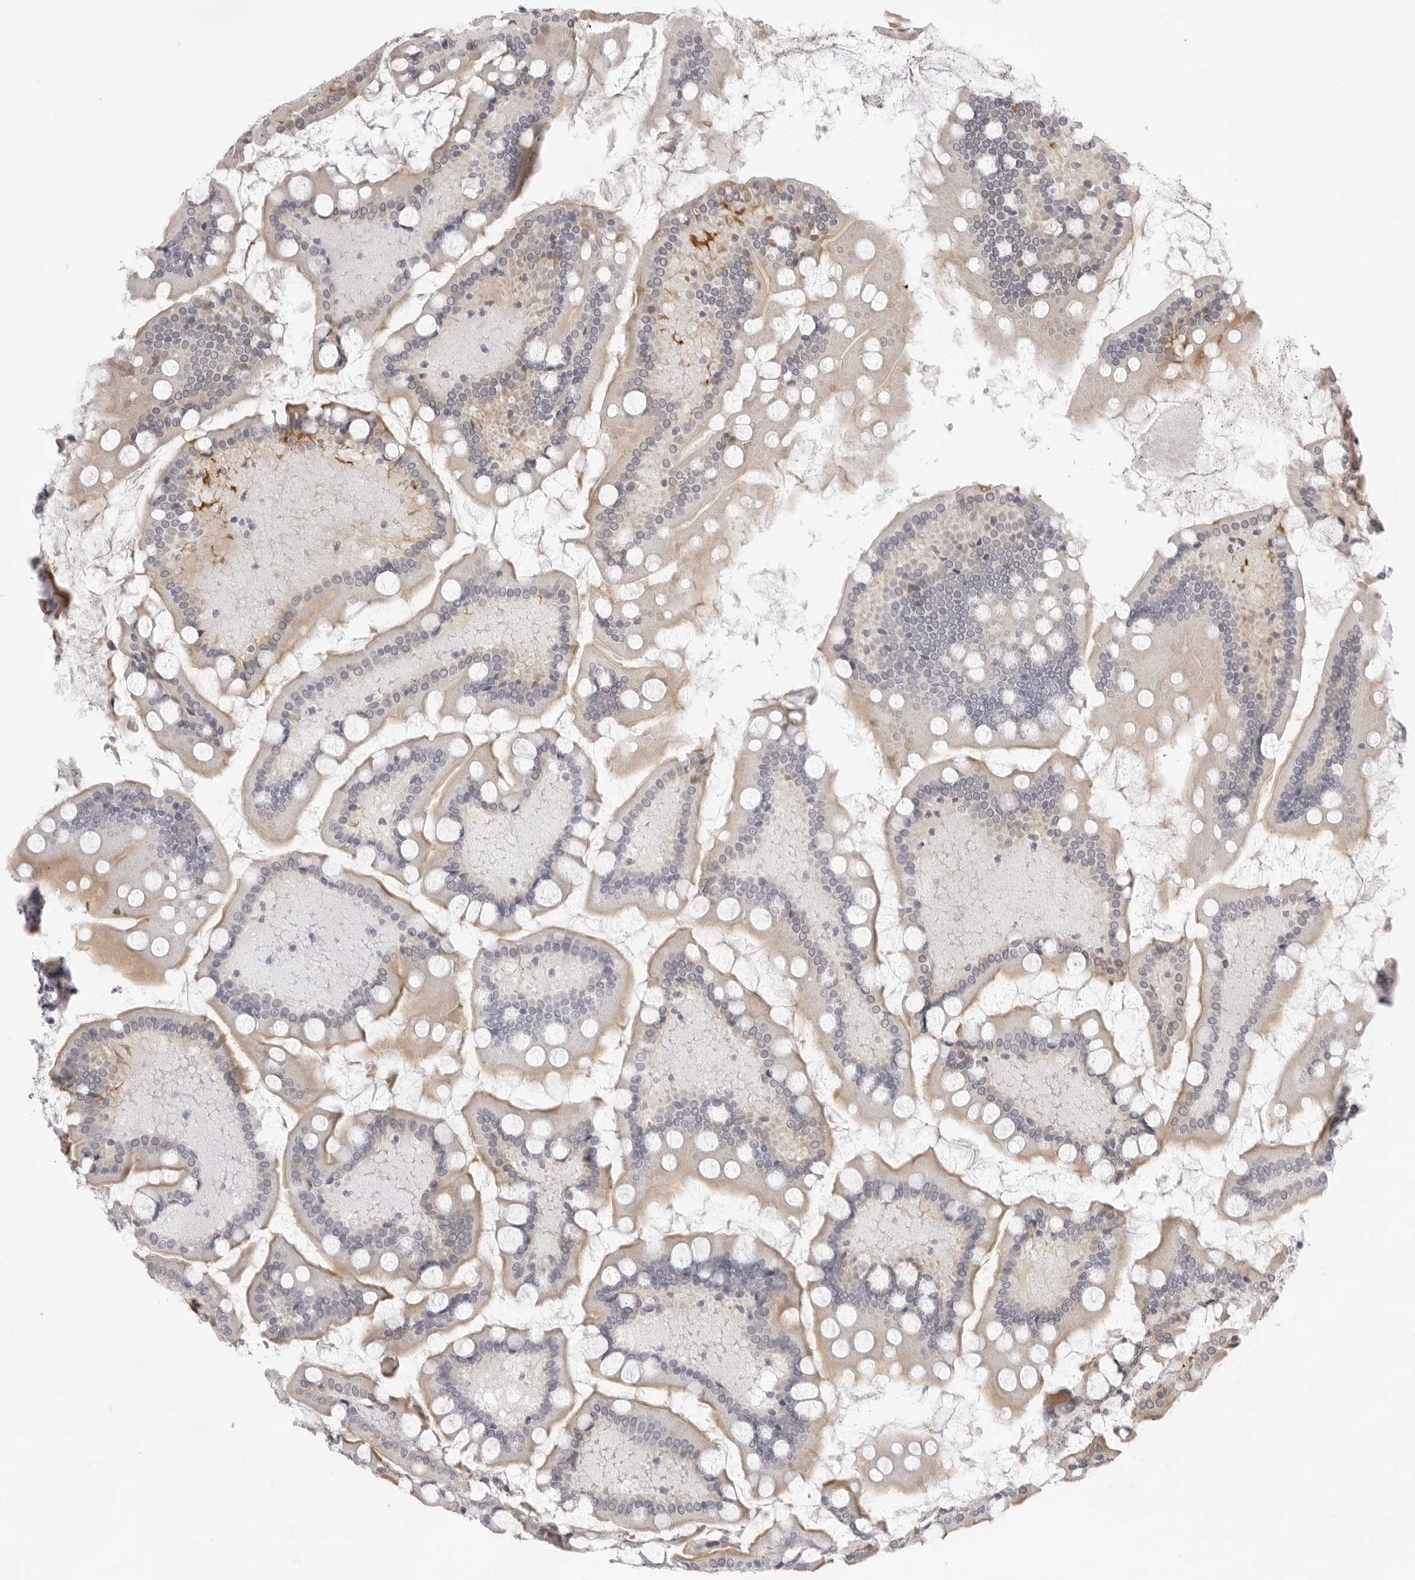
{"staining": {"intensity": "moderate", "quantity": "<25%", "location": "cytoplasmic/membranous"}, "tissue": "small intestine", "cell_type": "Glandular cells", "image_type": "normal", "snomed": [{"axis": "morphology", "description": "Normal tissue, NOS"}, {"axis": "topography", "description": "Small intestine"}], "caption": "The immunohistochemical stain highlights moderate cytoplasmic/membranous staining in glandular cells of normal small intestine. The staining was performed using DAB (3,3'-diaminobenzidine), with brown indicating positive protein expression. Nuclei are stained blue with hematoxylin.", "gene": "SMIM2", "patient": {"sex": "male", "age": 41}}